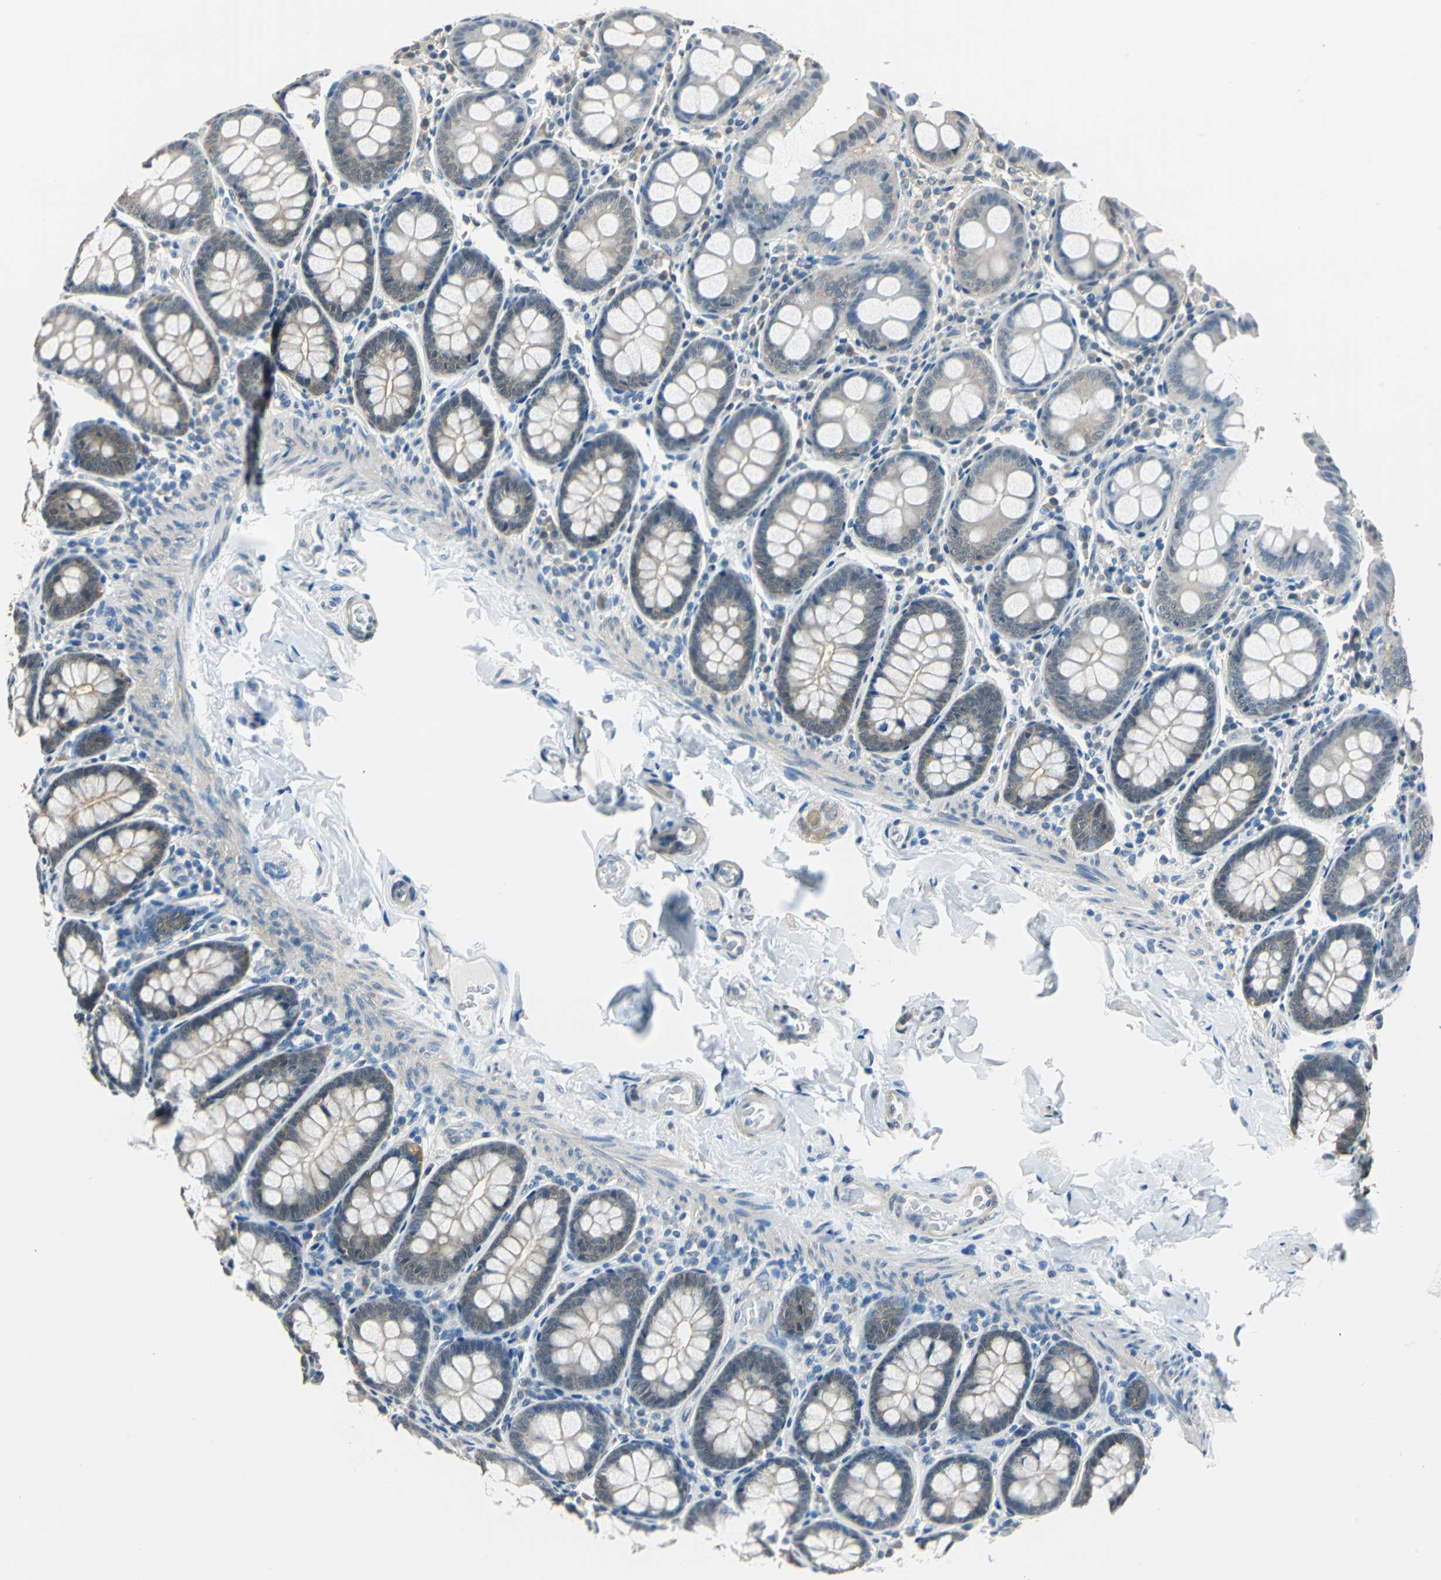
{"staining": {"intensity": "negative", "quantity": "none", "location": "none"}, "tissue": "colon", "cell_type": "Endothelial cells", "image_type": "normal", "snomed": [{"axis": "morphology", "description": "Normal tissue, NOS"}, {"axis": "topography", "description": "Colon"}], "caption": "Histopathology image shows no protein staining in endothelial cells of unremarkable colon.", "gene": "FKBP4", "patient": {"sex": "female", "age": 61}}